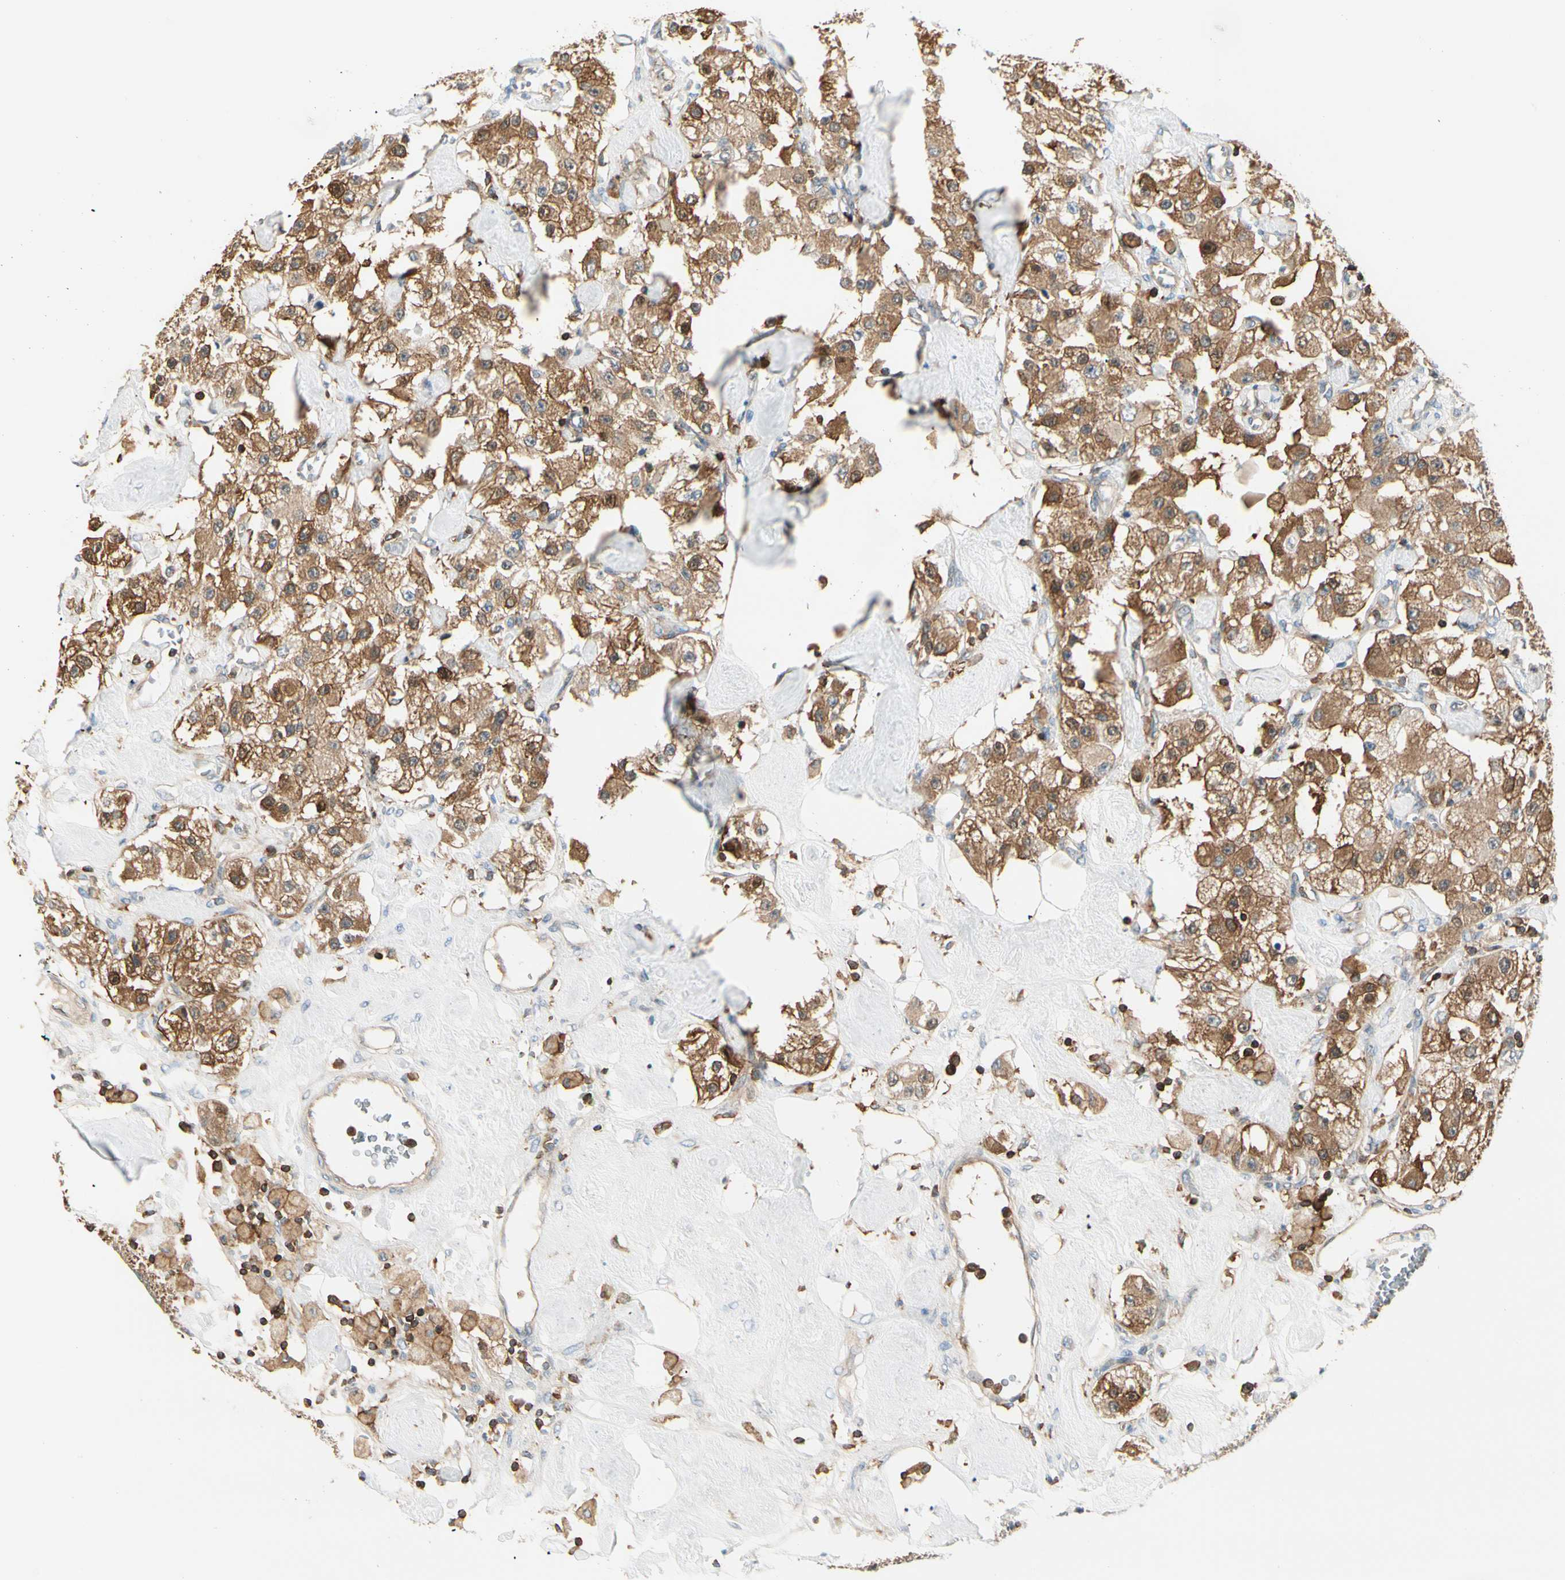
{"staining": {"intensity": "moderate", "quantity": ">75%", "location": "cytoplasmic/membranous"}, "tissue": "carcinoid", "cell_type": "Tumor cells", "image_type": "cancer", "snomed": [{"axis": "morphology", "description": "Carcinoid, malignant, NOS"}, {"axis": "topography", "description": "Pancreas"}], "caption": "Moderate cytoplasmic/membranous protein positivity is present in approximately >75% of tumor cells in carcinoid.", "gene": "CAPZA2", "patient": {"sex": "male", "age": 41}}